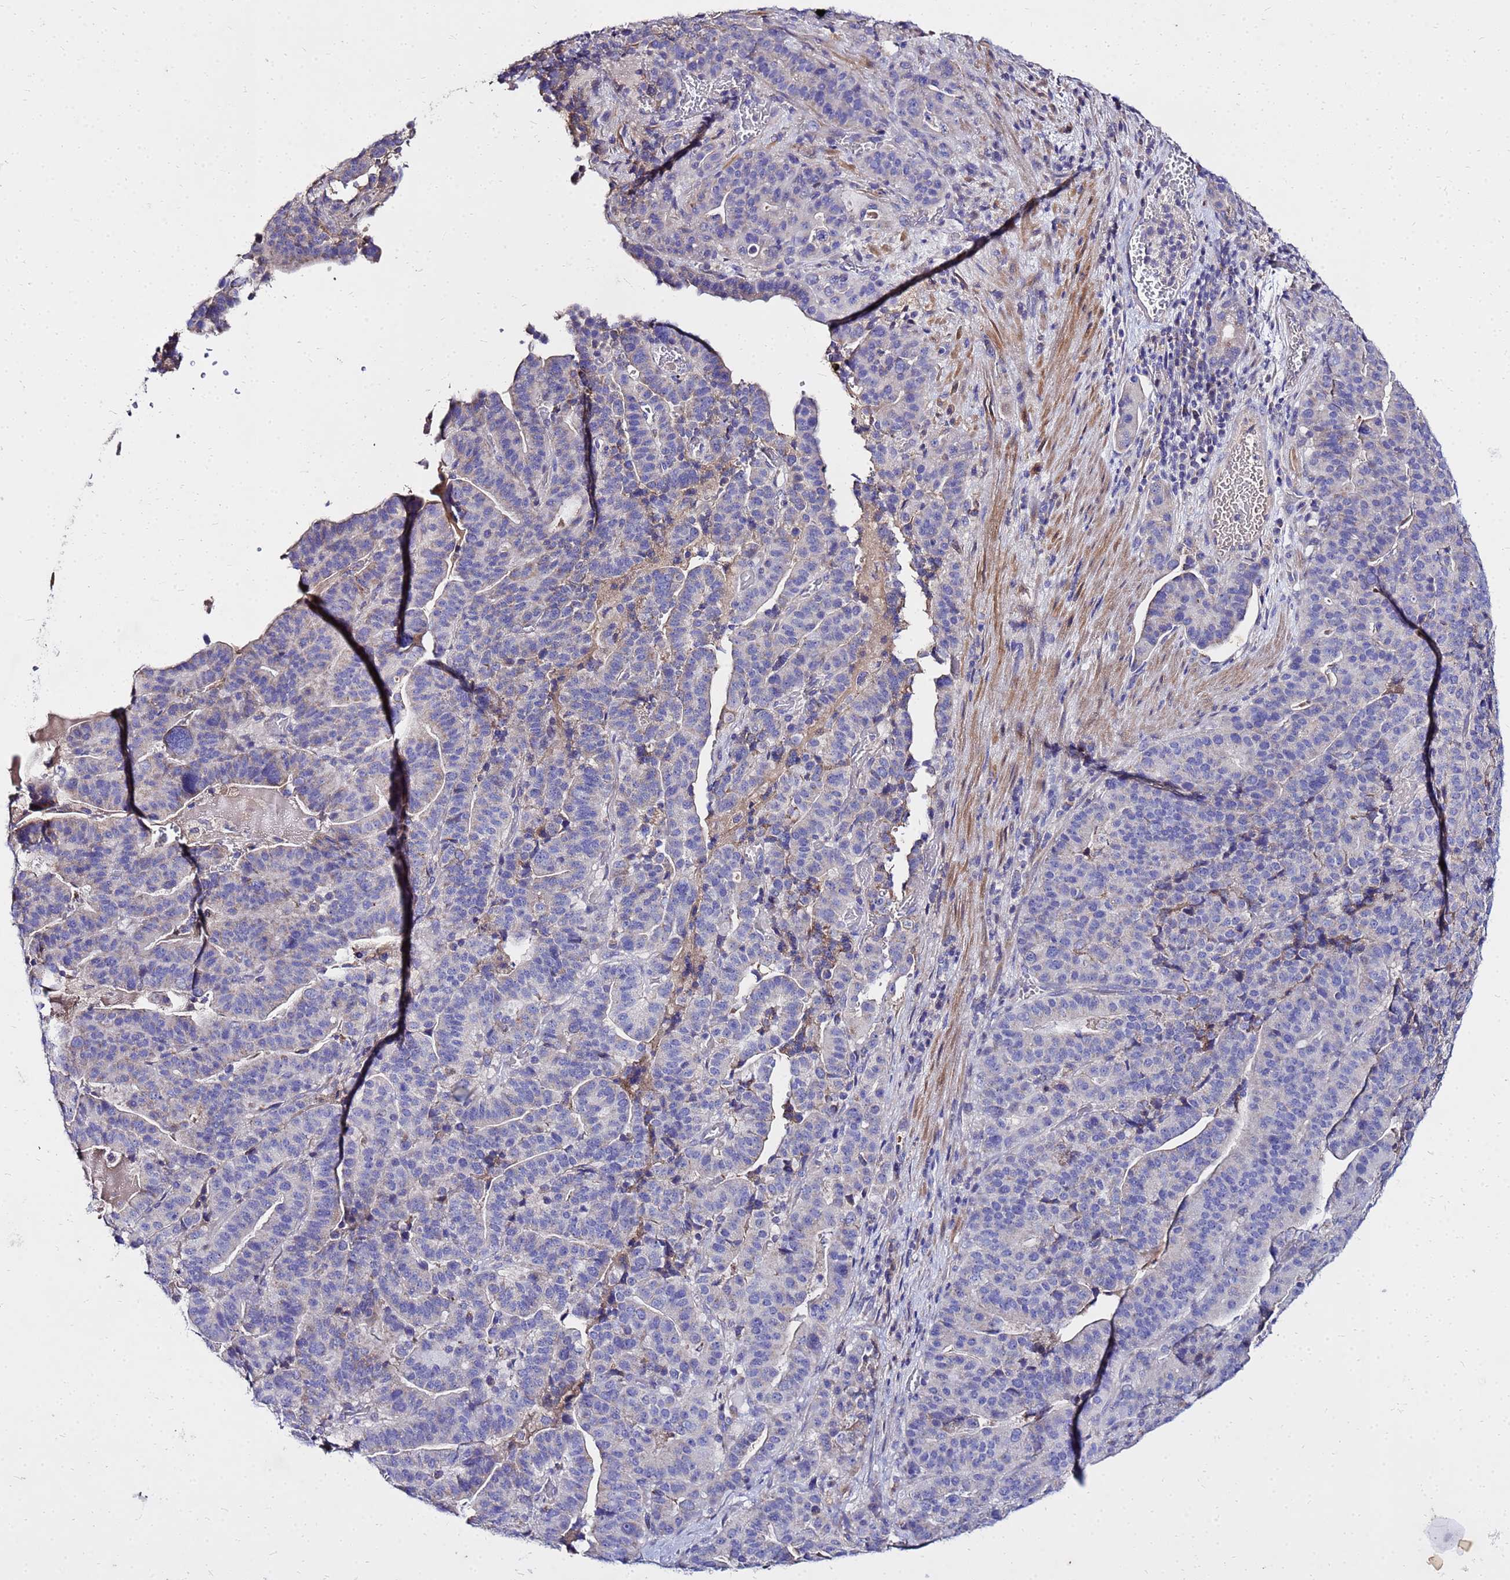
{"staining": {"intensity": "negative", "quantity": "none", "location": "none"}, "tissue": "stomach cancer", "cell_type": "Tumor cells", "image_type": "cancer", "snomed": [{"axis": "morphology", "description": "Adenocarcinoma, NOS"}, {"axis": "topography", "description": "Stomach"}], "caption": "DAB (3,3'-diaminobenzidine) immunohistochemical staining of human stomach cancer (adenocarcinoma) shows no significant expression in tumor cells.", "gene": "COX14", "patient": {"sex": "male", "age": 48}}